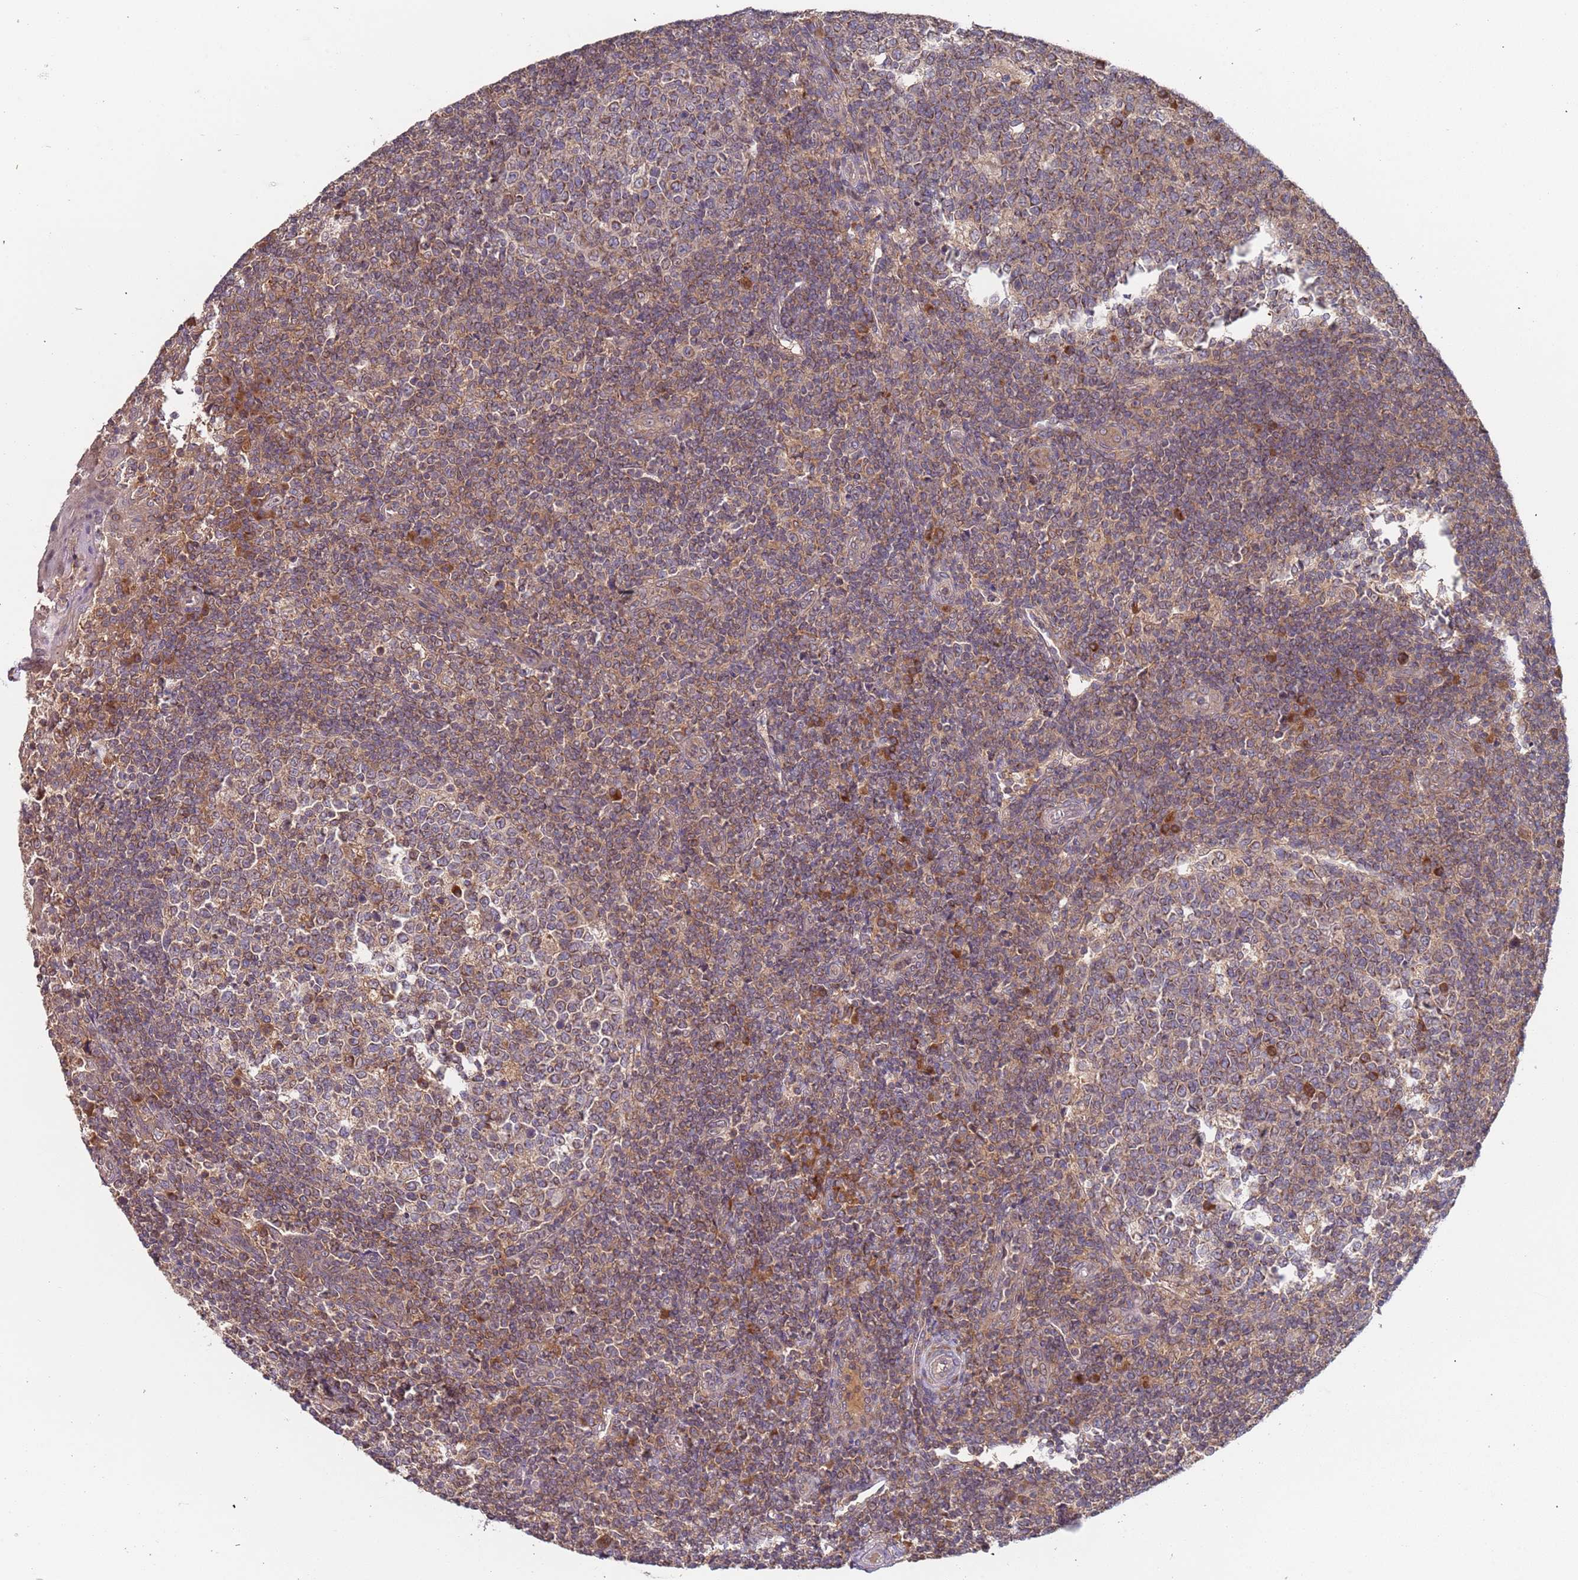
{"staining": {"intensity": "weak", "quantity": "25%-75%", "location": "cytoplasmic/membranous"}, "tissue": "tonsil", "cell_type": "Germinal center cells", "image_type": "normal", "snomed": [{"axis": "morphology", "description": "Normal tissue, NOS"}, {"axis": "topography", "description": "Tonsil"}], "caption": "The immunohistochemical stain shows weak cytoplasmic/membranous staining in germinal center cells of unremarkable tonsil.", "gene": "OR5A2", "patient": {"sex": "female", "age": 19}}